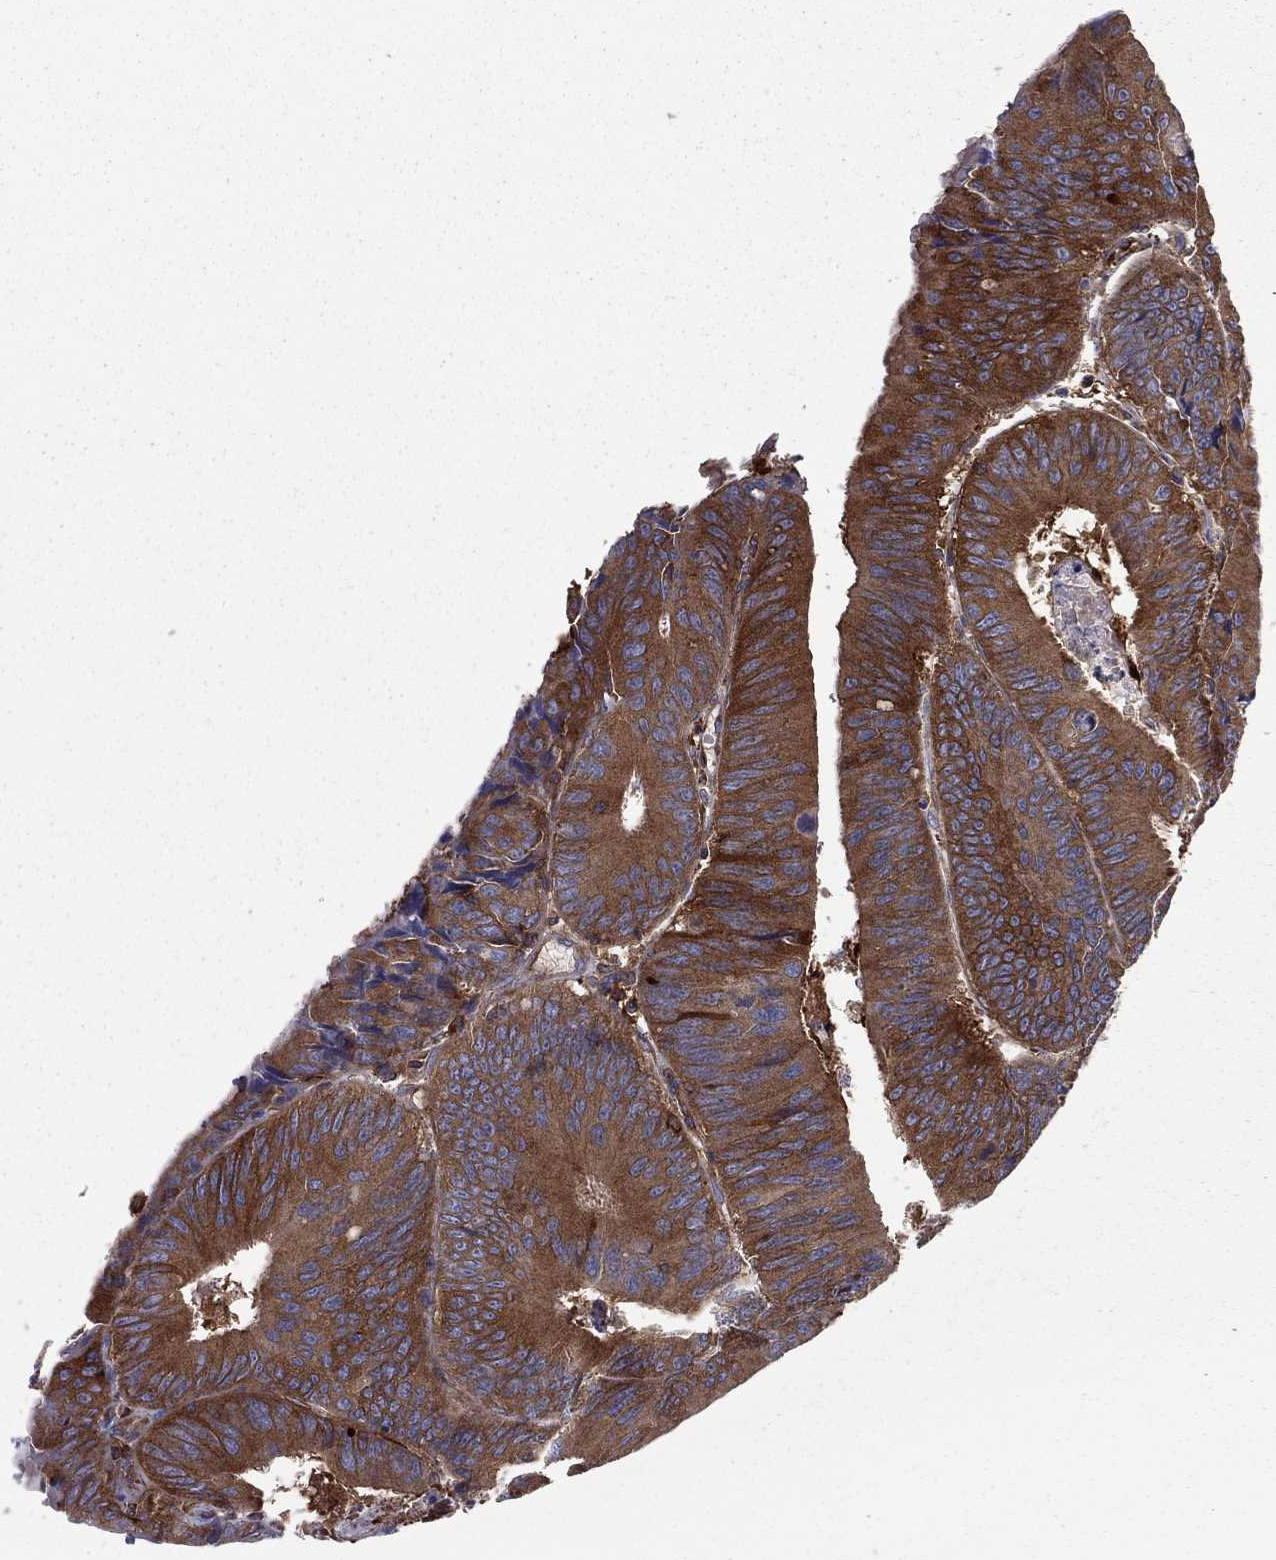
{"staining": {"intensity": "moderate", "quantity": ">75%", "location": "cytoplasmic/membranous"}, "tissue": "colorectal cancer", "cell_type": "Tumor cells", "image_type": "cancer", "snomed": [{"axis": "morphology", "description": "Adenocarcinoma, NOS"}, {"axis": "topography", "description": "Rectum"}], "caption": "High-magnification brightfield microscopy of colorectal cancer stained with DAB (brown) and counterstained with hematoxylin (blue). tumor cells exhibit moderate cytoplasmic/membranous staining is identified in approximately>75% of cells.", "gene": "EHBP1L1", "patient": {"sex": "male", "age": 67}}